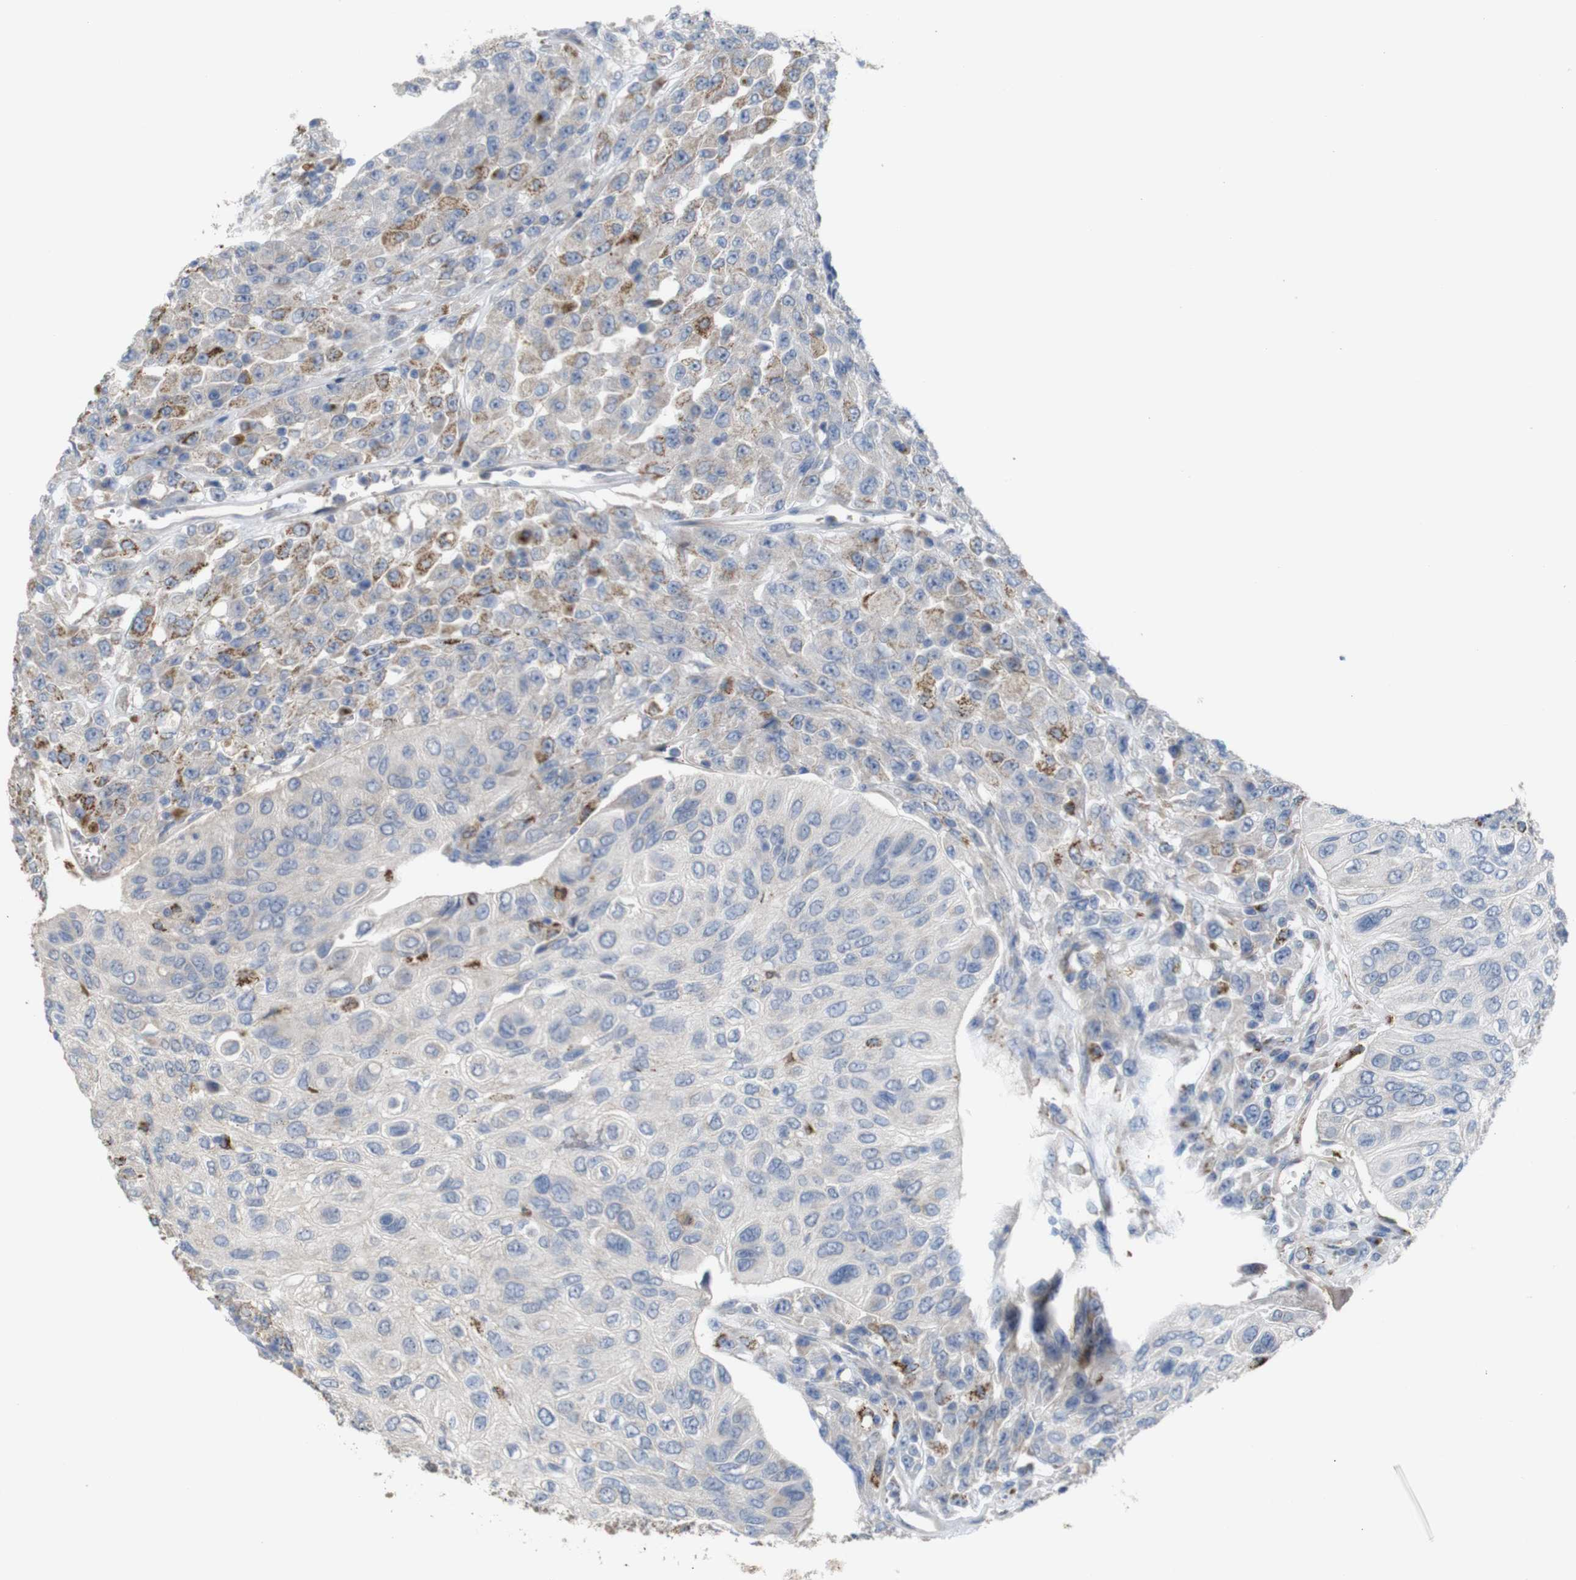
{"staining": {"intensity": "moderate", "quantity": "<25%", "location": "cytoplasmic/membranous"}, "tissue": "urothelial cancer", "cell_type": "Tumor cells", "image_type": "cancer", "snomed": [{"axis": "morphology", "description": "Urothelial carcinoma, High grade"}, {"axis": "topography", "description": "Urinary bladder"}], "caption": "Urothelial cancer stained with immunohistochemistry reveals moderate cytoplasmic/membranous positivity in about <25% of tumor cells. (DAB = brown stain, brightfield microscopy at high magnification).", "gene": "PTPRR", "patient": {"sex": "male", "age": 66}}